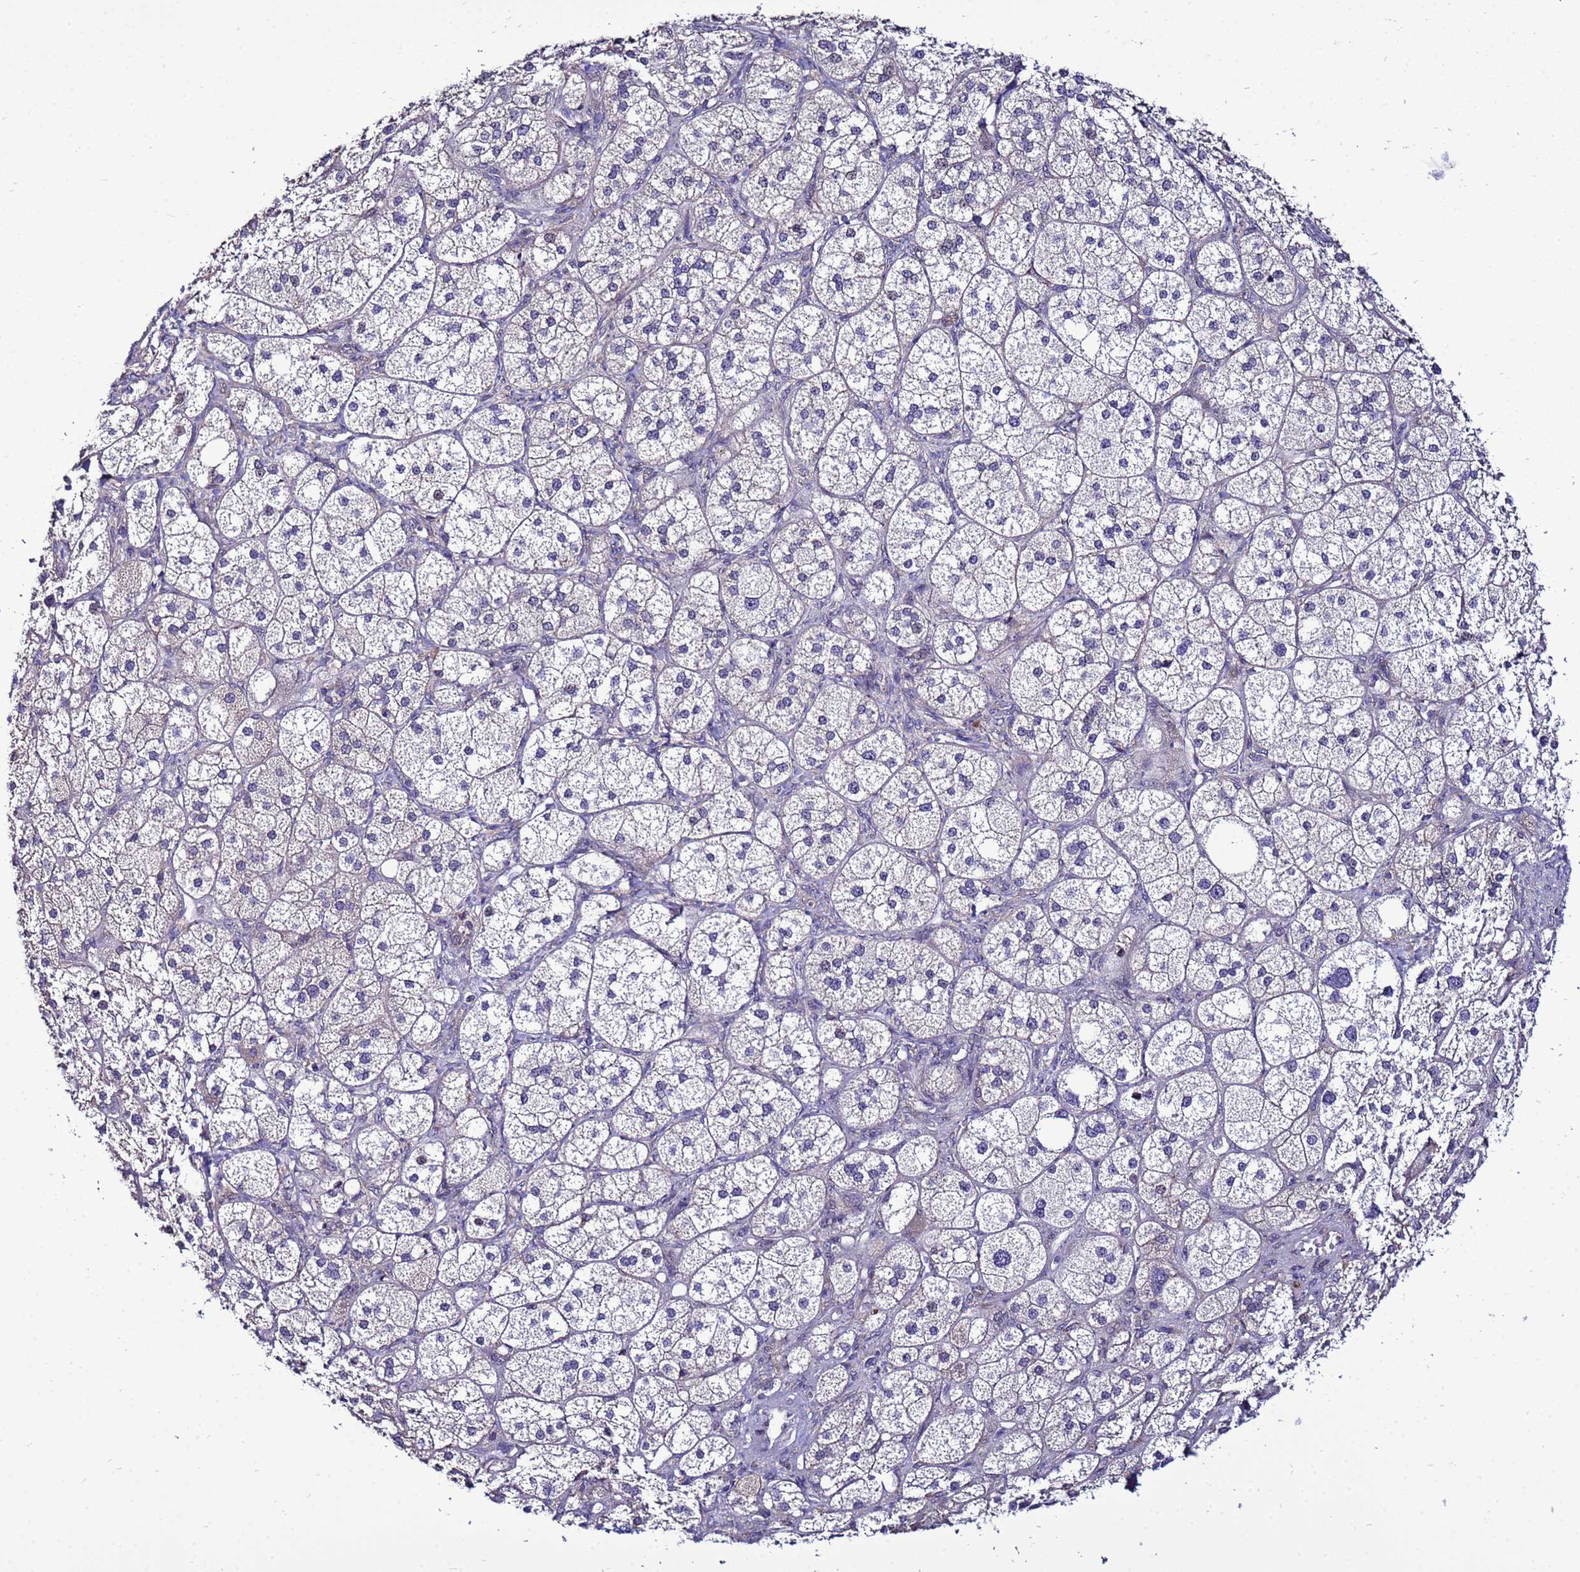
{"staining": {"intensity": "moderate", "quantity": "25%-75%", "location": "cytoplasmic/membranous"}, "tissue": "adrenal gland", "cell_type": "Glandular cells", "image_type": "normal", "snomed": [{"axis": "morphology", "description": "Normal tissue, NOS"}, {"axis": "topography", "description": "Adrenal gland"}], "caption": "Brown immunohistochemical staining in normal human adrenal gland displays moderate cytoplasmic/membranous positivity in about 25%-75% of glandular cells.", "gene": "NOL8", "patient": {"sex": "male", "age": 61}}